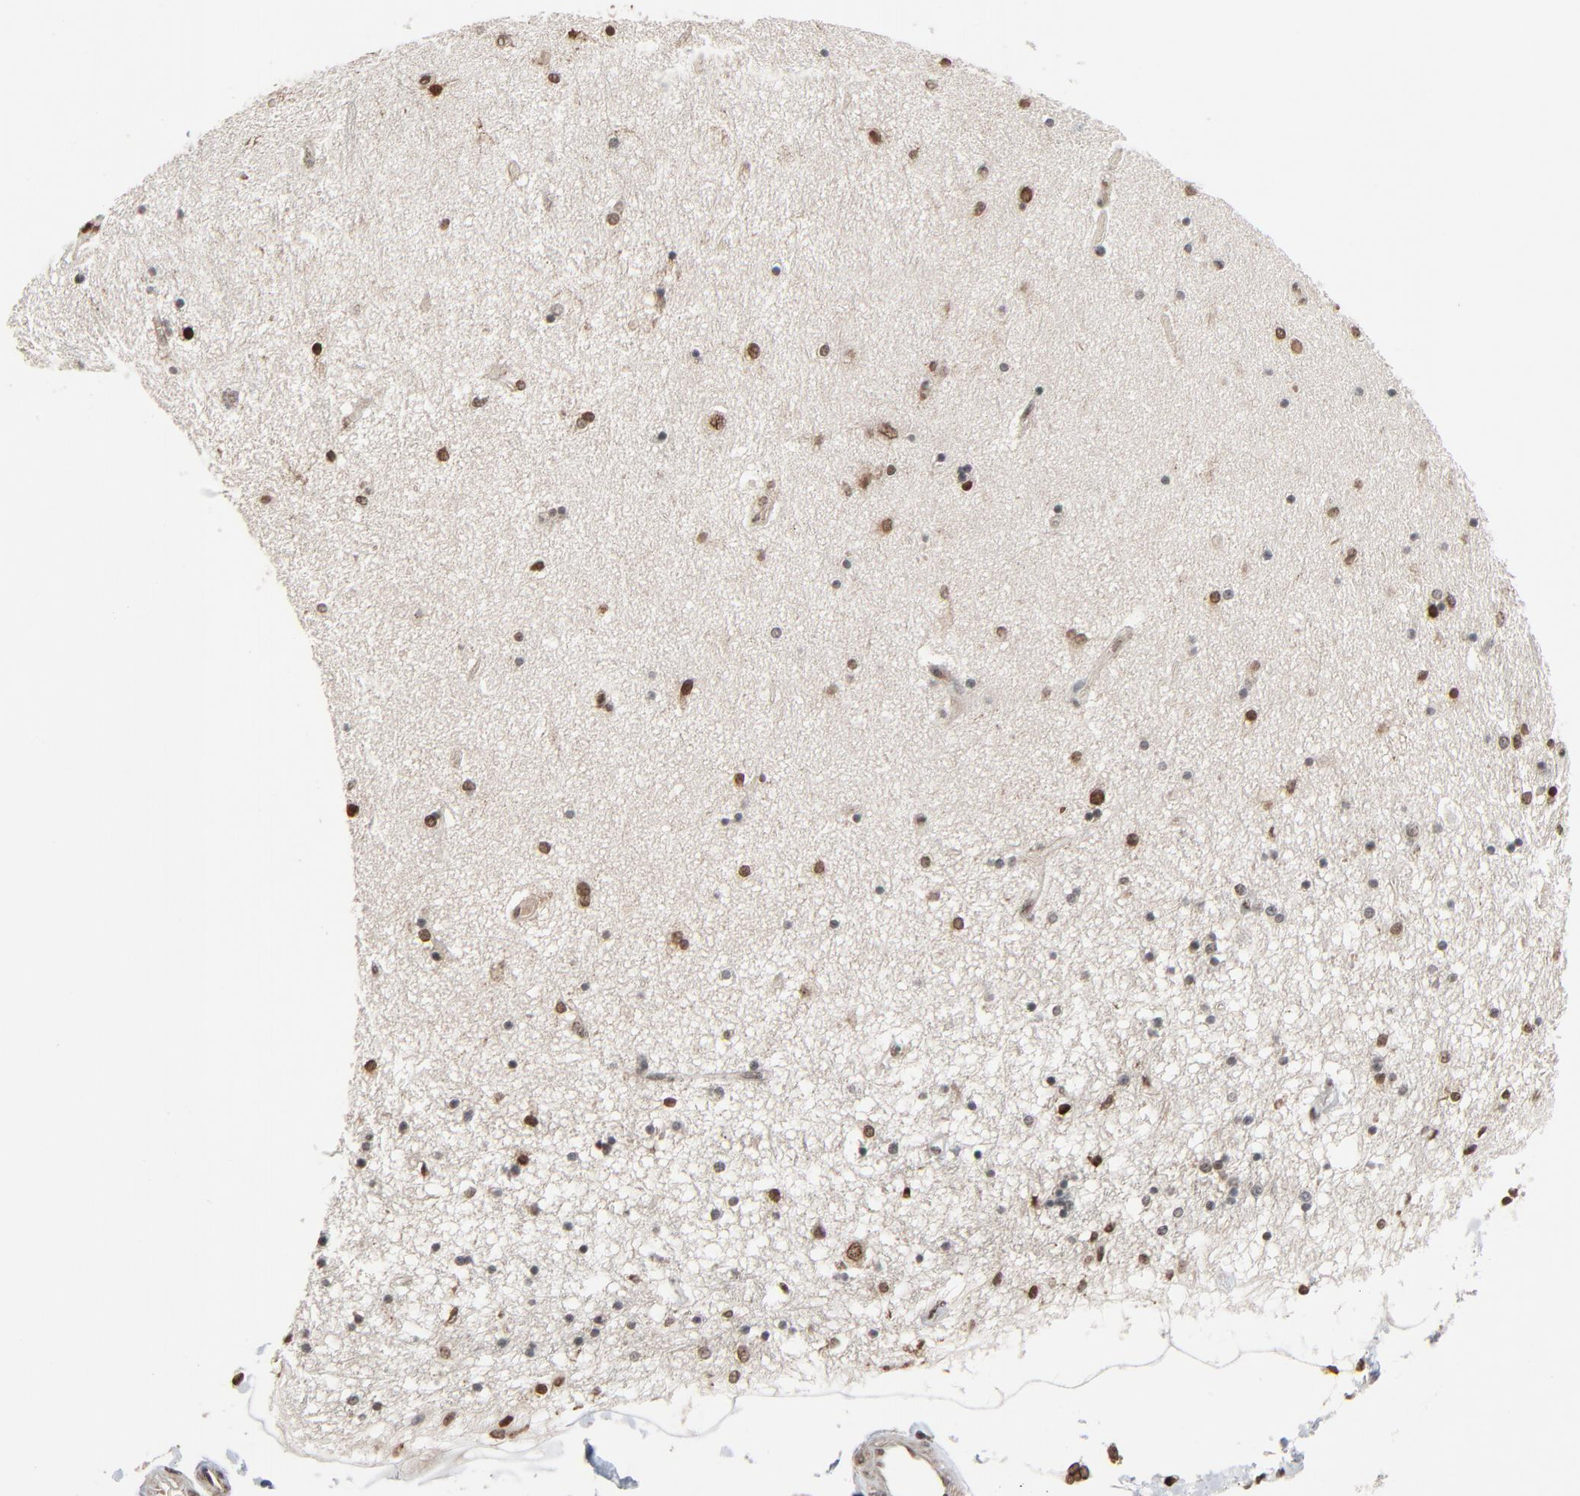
{"staining": {"intensity": "strong", "quantity": "<25%", "location": "nuclear"}, "tissue": "hippocampus", "cell_type": "Glial cells", "image_type": "normal", "snomed": [{"axis": "morphology", "description": "Normal tissue, NOS"}, {"axis": "topography", "description": "Hippocampus"}], "caption": "Protein staining shows strong nuclear staining in approximately <25% of glial cells in benign hippocampus.", "gene": "RPS6KA3", "patient": {"sex": "female", "age": 54}}